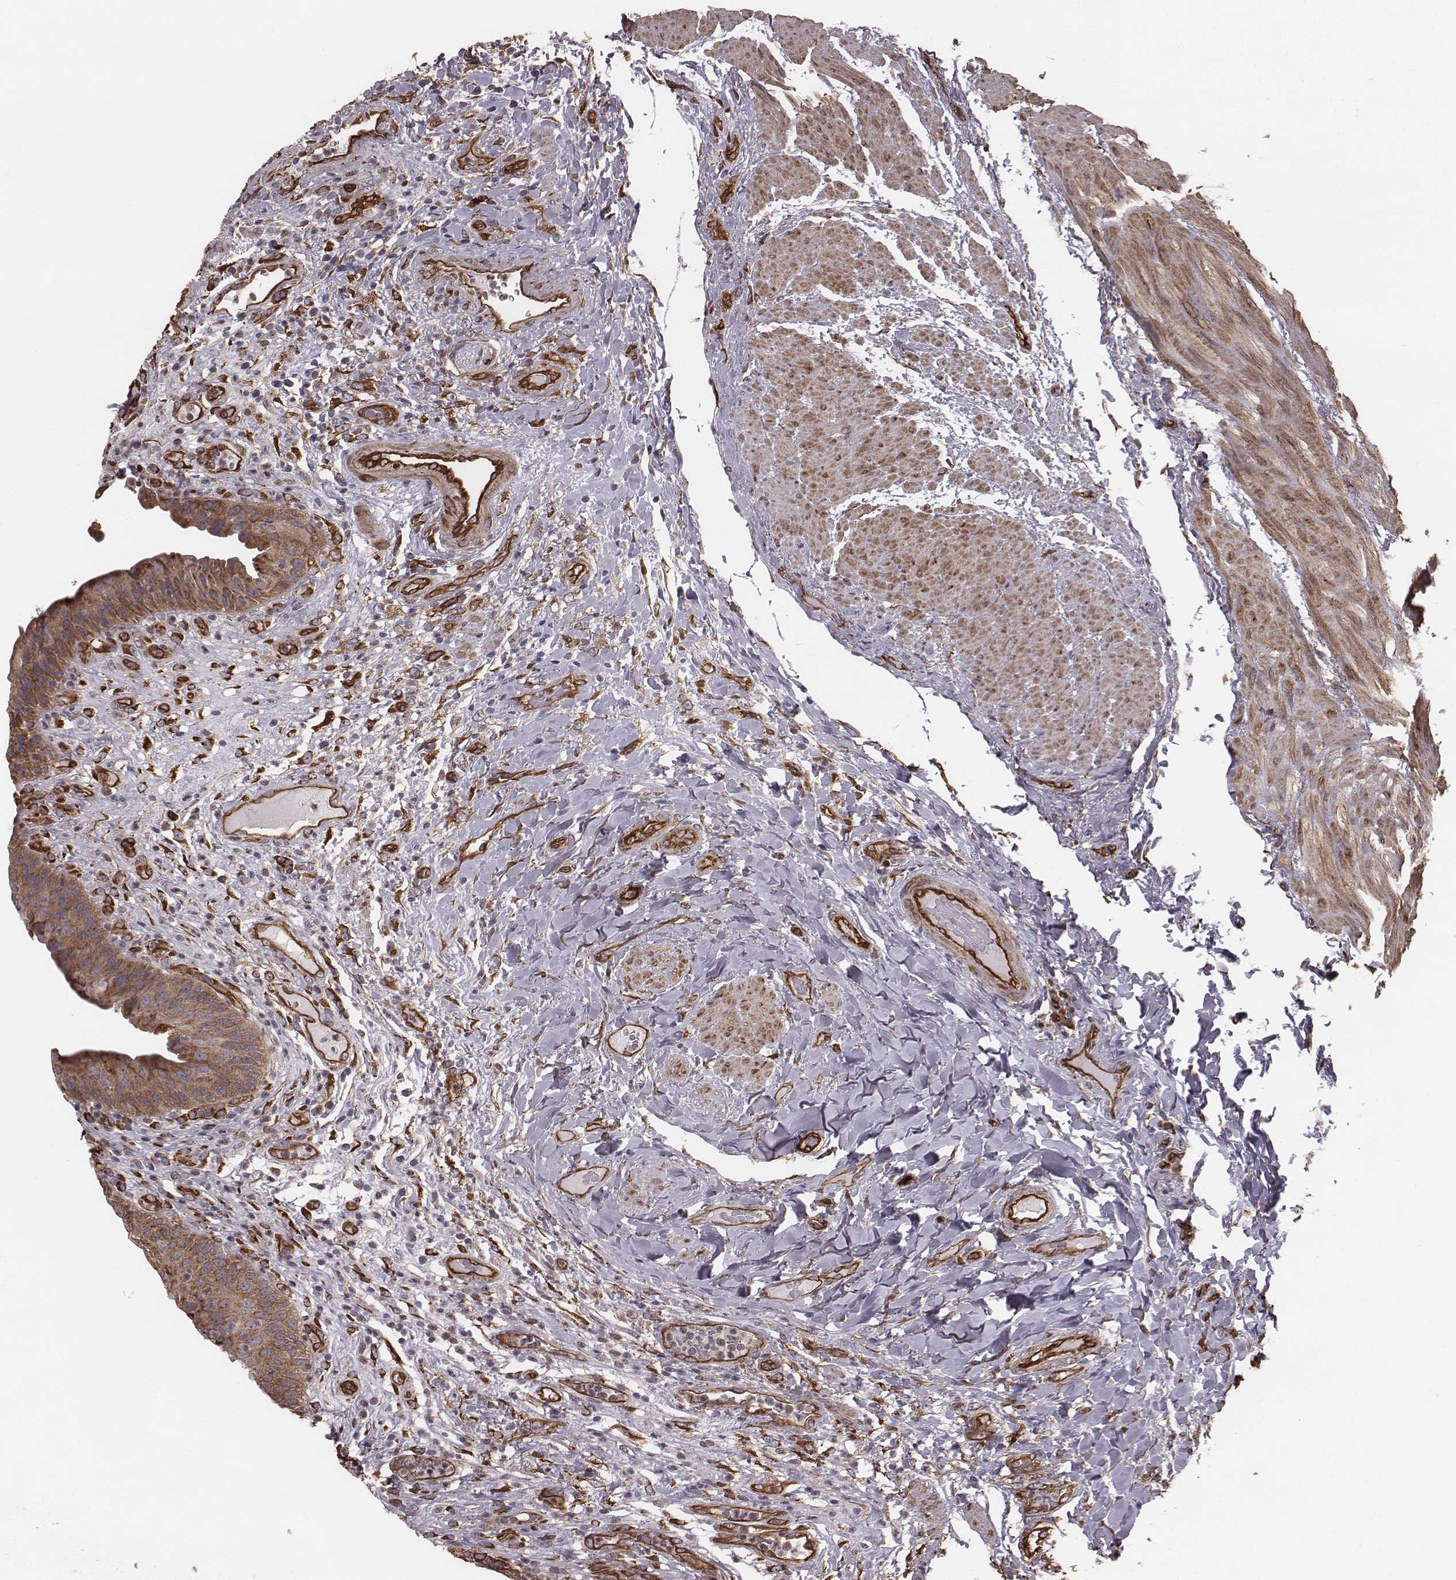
{"staining": {"intensity": "moderate", "quantity": ">75%", "location": "cytoplasmic/membranous"}, "tissue": "urinary bladder", "cell_type": "Urothelial cells", "image_type": "normal", "snomed": [{"axis": "morphology", "description": "Normal tissue, NOS"}, {"axis": "topography", "description": "Urinary bladder"}], "caption": "A photomicrograph of urinary bladder stained for a protein exhibits moderate cytoplasmic/membranous brown staining in urothelial cells.", "gene": "PALMD", "patient": {"sex": "male", "age": 66}}